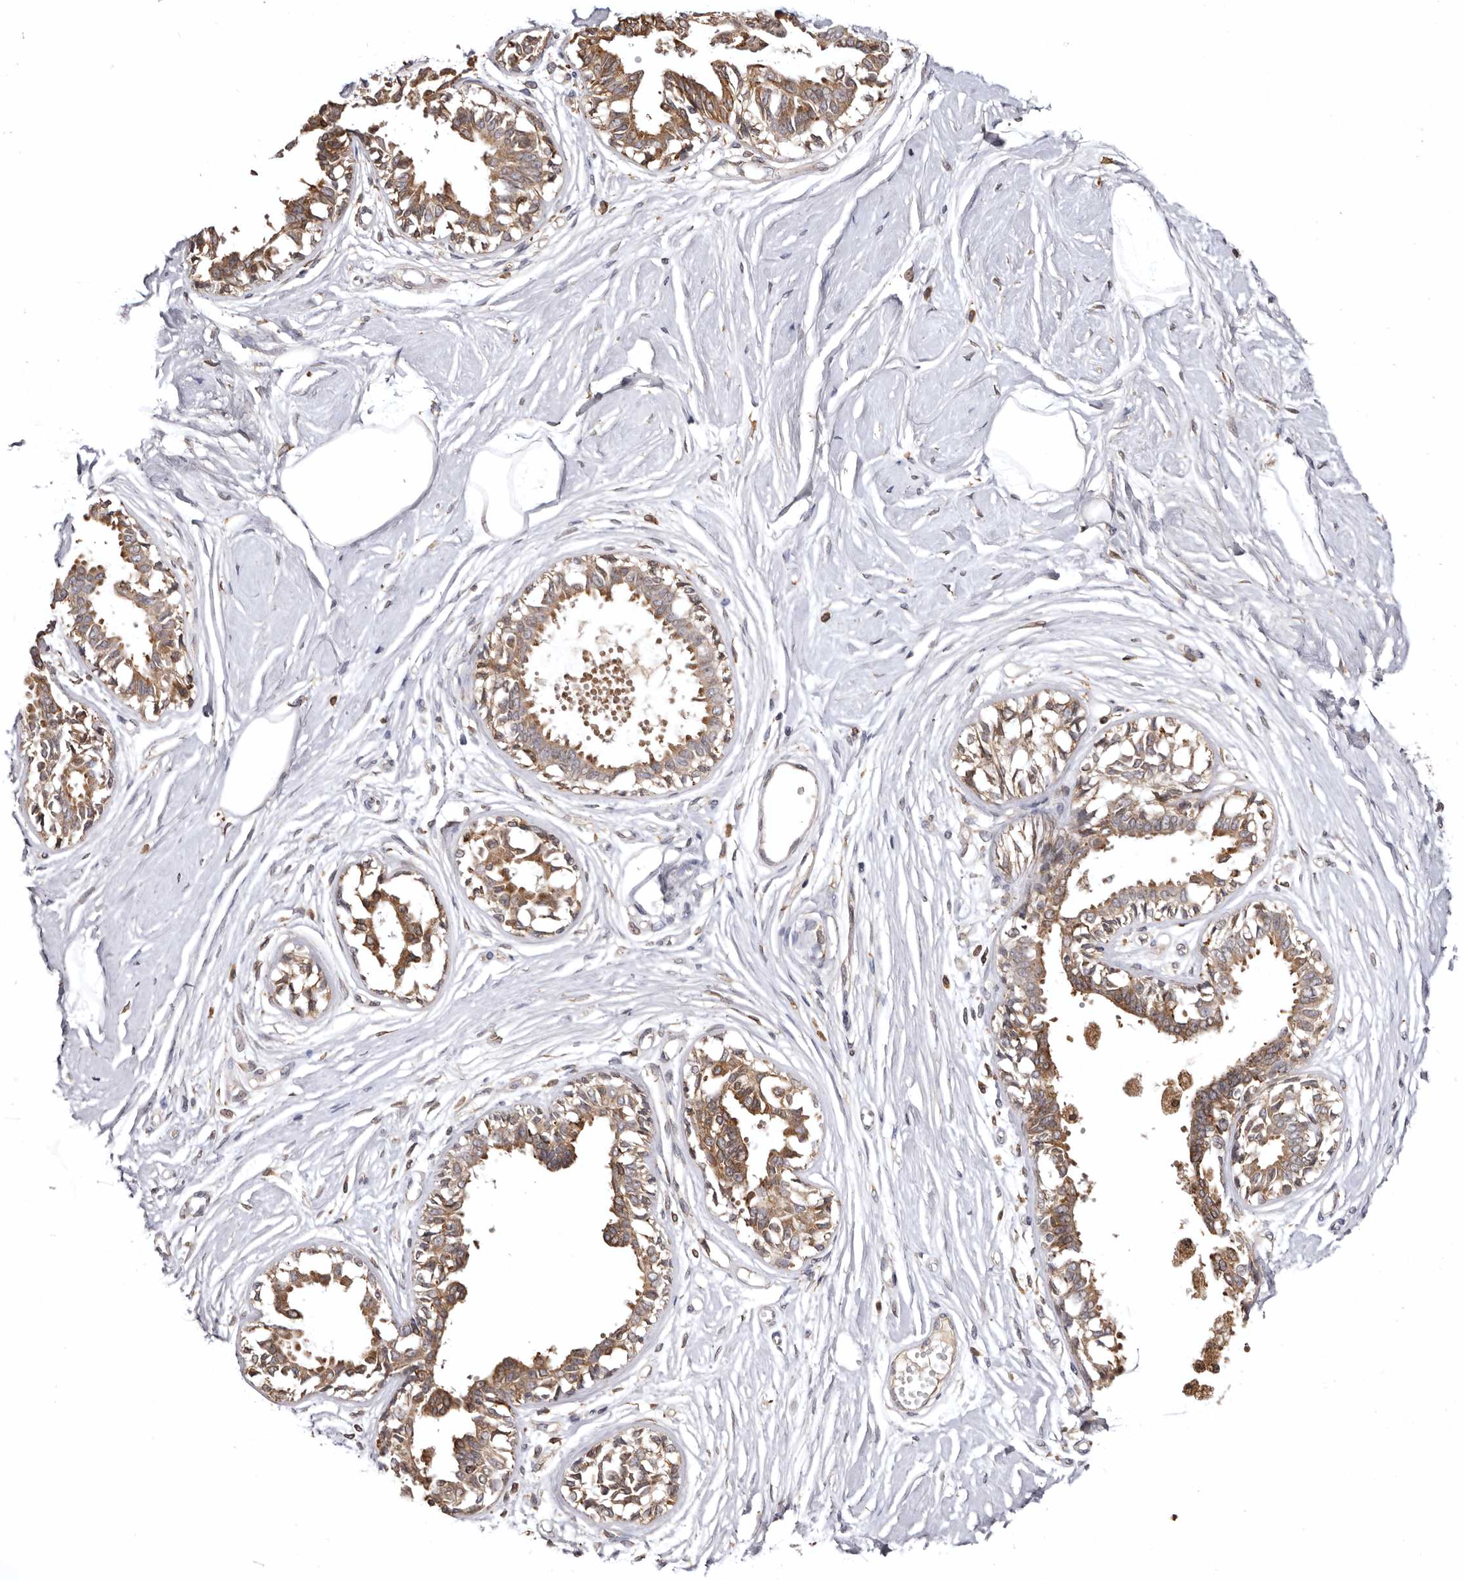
{"staining": {"intensity": "negative", "quantity": "none", "location": "none"}, "tissue": "breast", "cell_type": "Adipocytes", "image_type": "normal", "snomed": [{"axis": "morphology", "description": "Normal tissue, NOS"}, {"axis": "topography", "description": "Breast"}], "caption": "This is an IHC photomicrograph of benign breast. There is no staining in adipocytes.", "gene": "INKA2", "patient": {"sex": "female", "age": 45}}